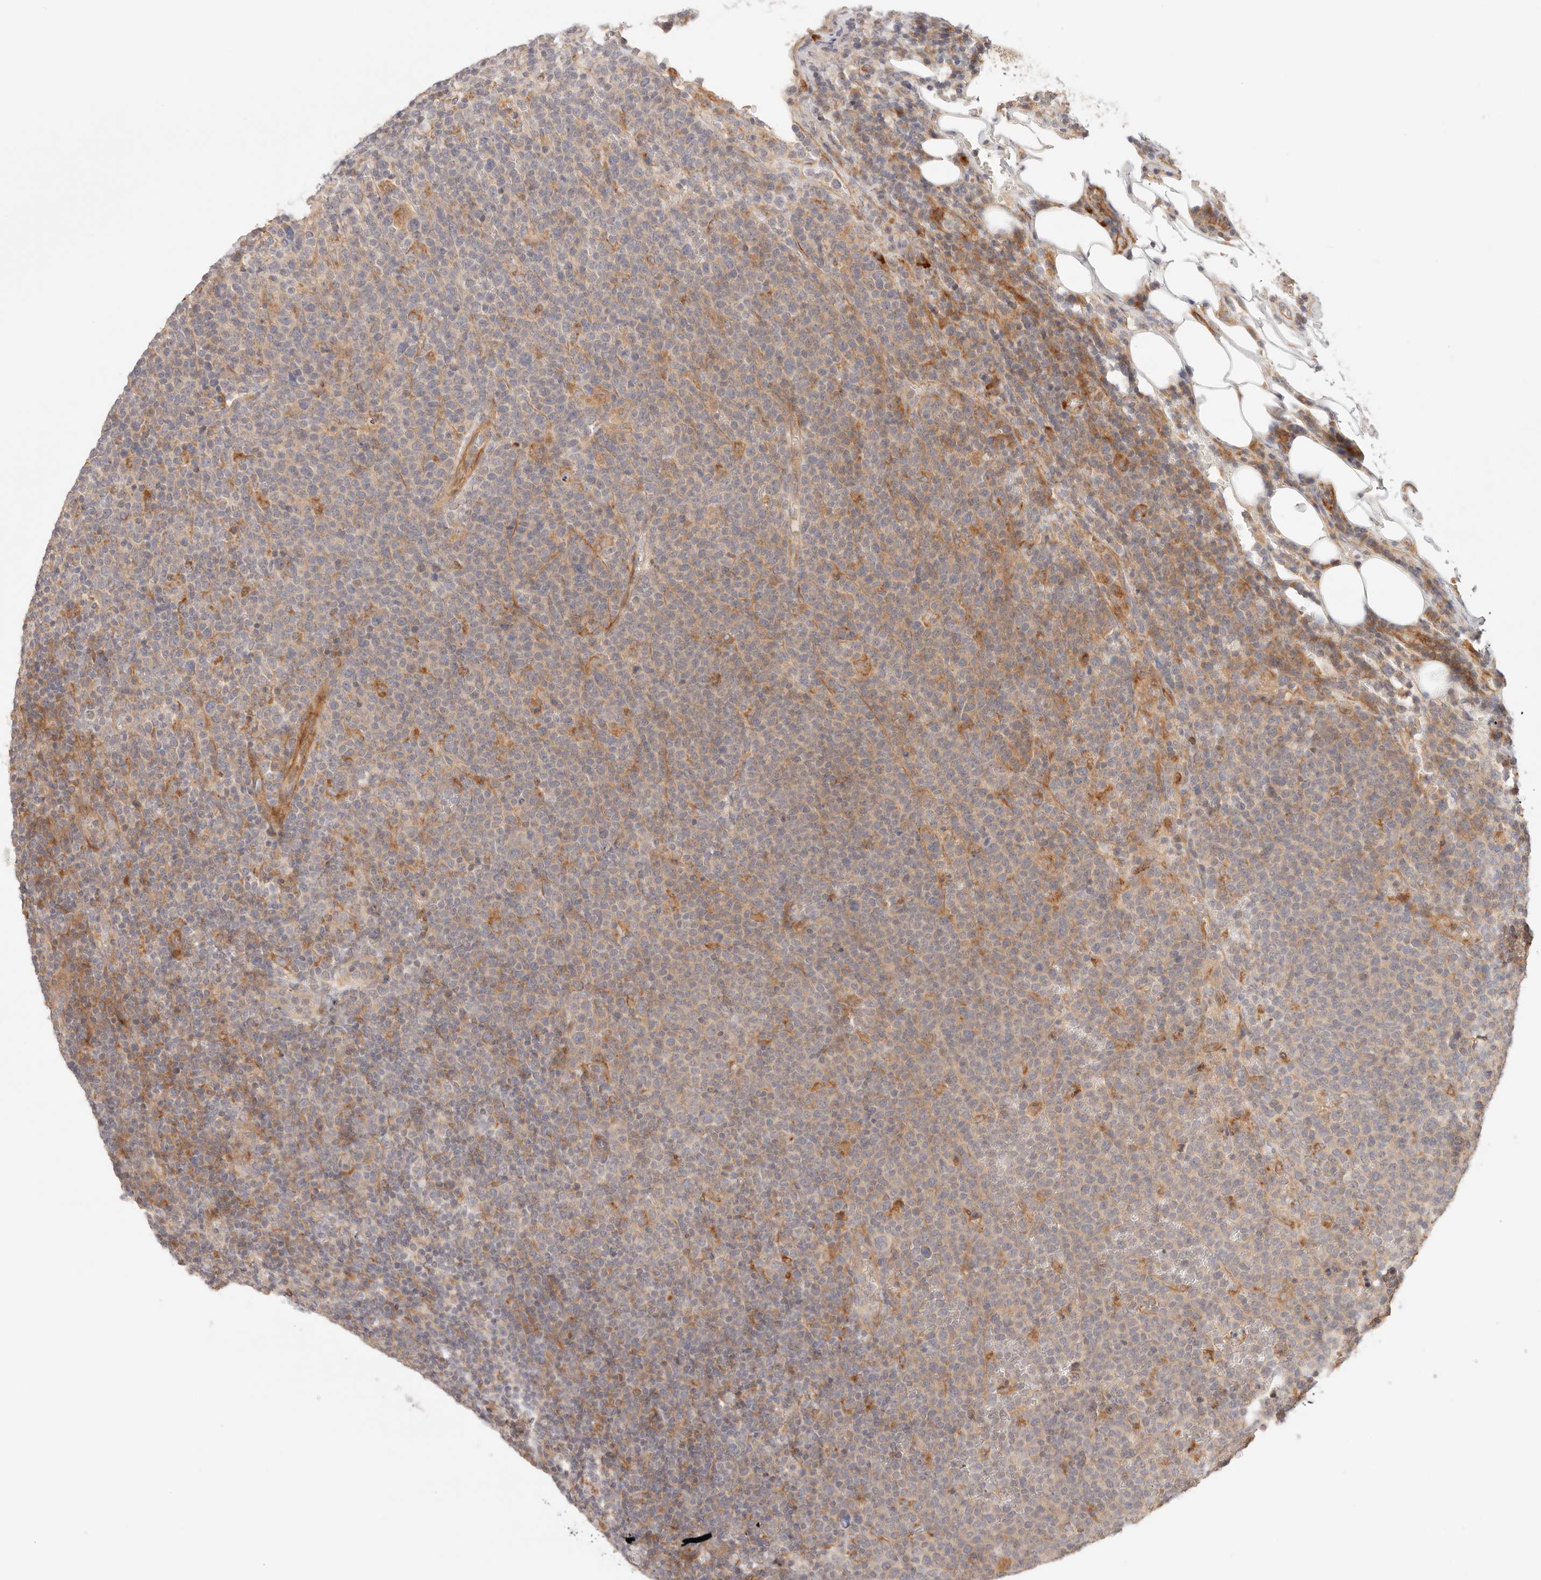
{"staining": {"intensity": "weak", "quantity": "25%-75%", "location": "cytoplasmic/membranous"}, "tissue": "lymphoma", "cell_type": "Tumor cells", "image_type": "cancer", "snomed": [{"axis": "morphology", "description": "Malignant lymphoma, non-Hodgkin's type, High grade"}, {"axis": "topography", "description": "Lymph node"}], "caption": "Brown immunohistochemical staining in human lymphoma demonstrates weak cytoplasmic/membranous positivity in approximately 25%-75% of tumor cells.", "gene": "IL1R2", "patient": {"sex": "male", "age": 61}}